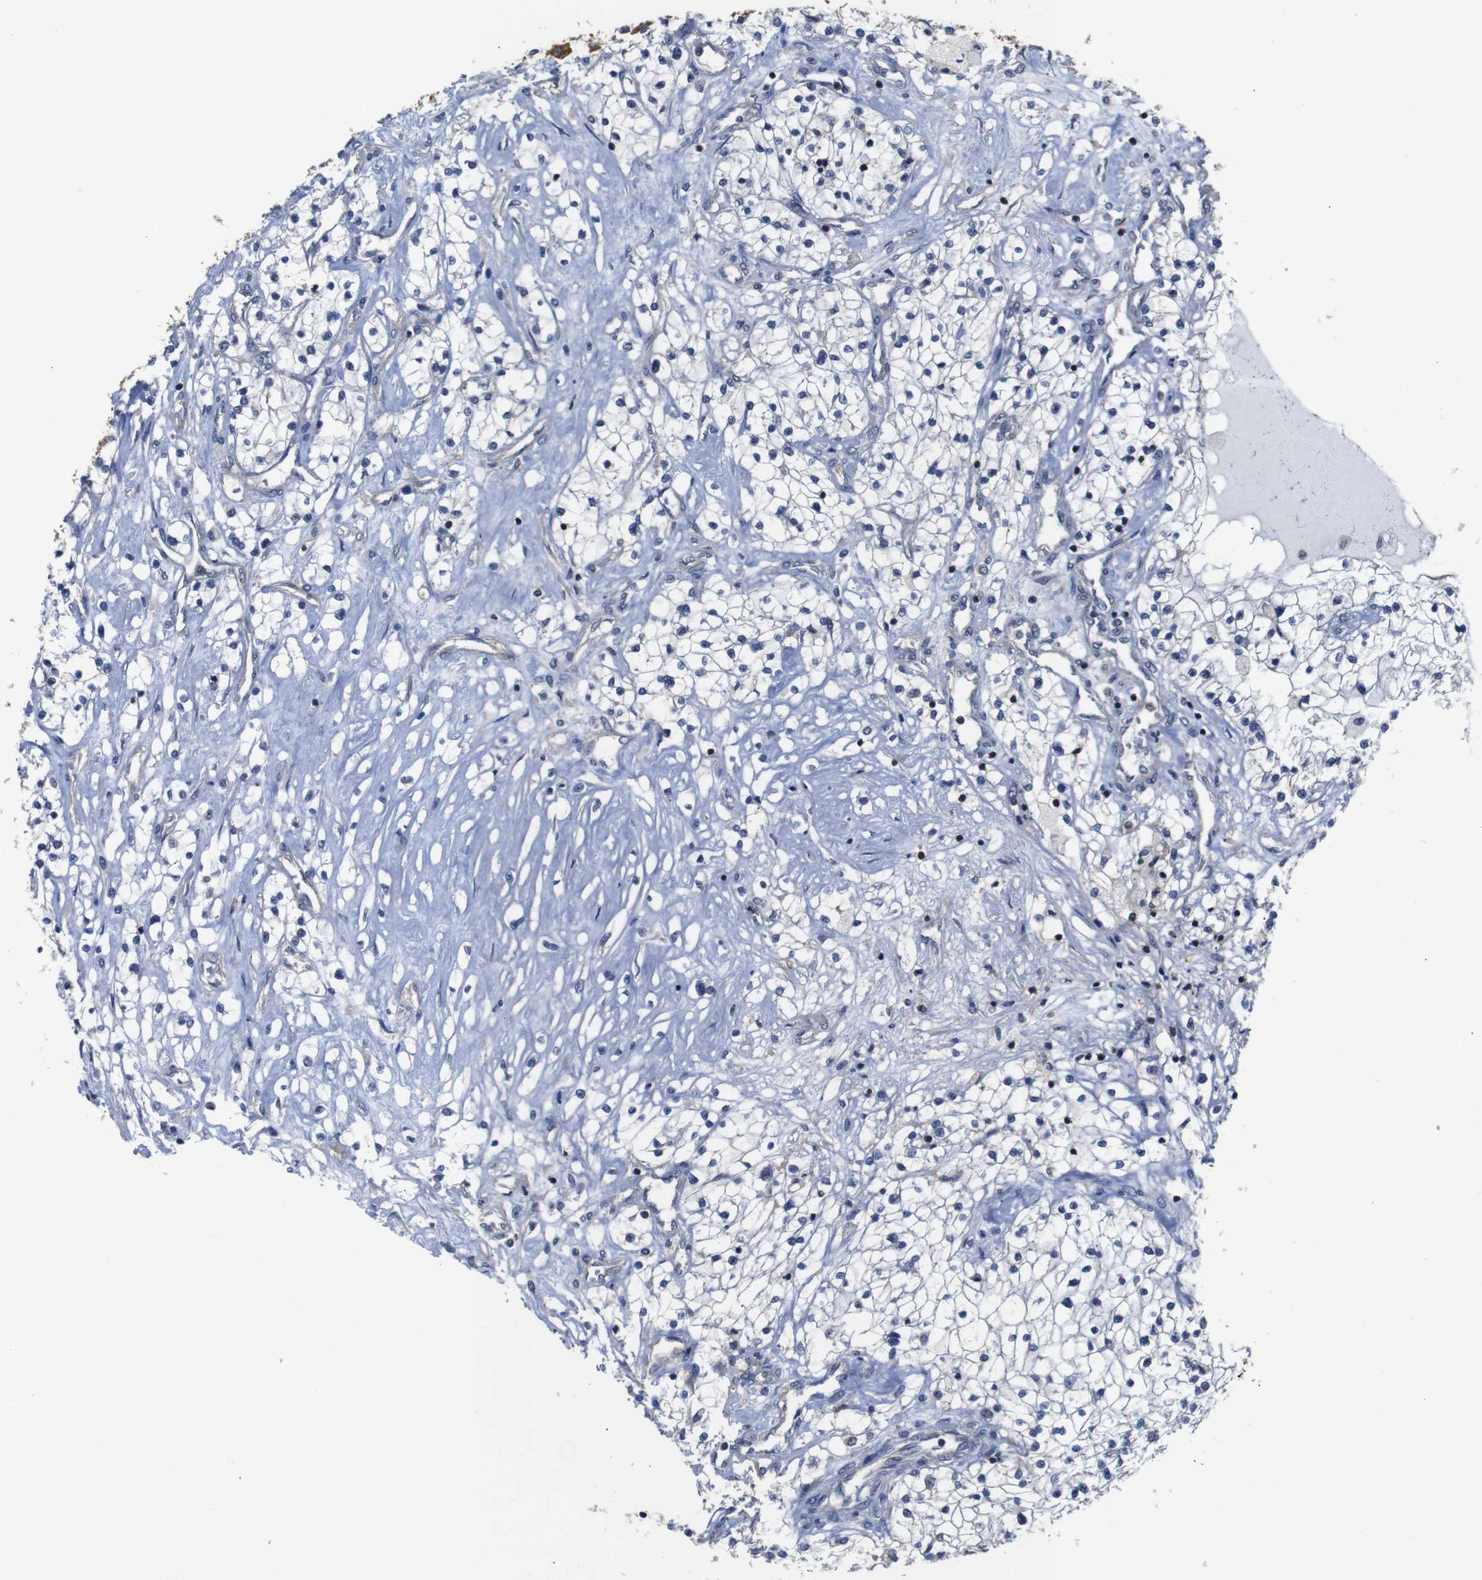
{"staining": {"intensity": "negative", "quantity": "none", "location": "none"}, "tissue": "renal cancer", "cell_type": "Tumor cells", "image_type": "cancer", "snomed": [{"axis": "morphology", "description": "Adenocarcinoma, NOS"}, {"axis": "topography", "description": "Kidney"}], "caption": "This is a photomicrograph of immunohistochemistry (IHC) staining of renal cancer (adenocarcinoma), which shows no positivity in tumor cells. (DAB (3,3'-diaminobenzidine) immunohistochemistry, high magnification).", "gene": "BRWD3", "patient": {"sex": "male", "age": 68}}